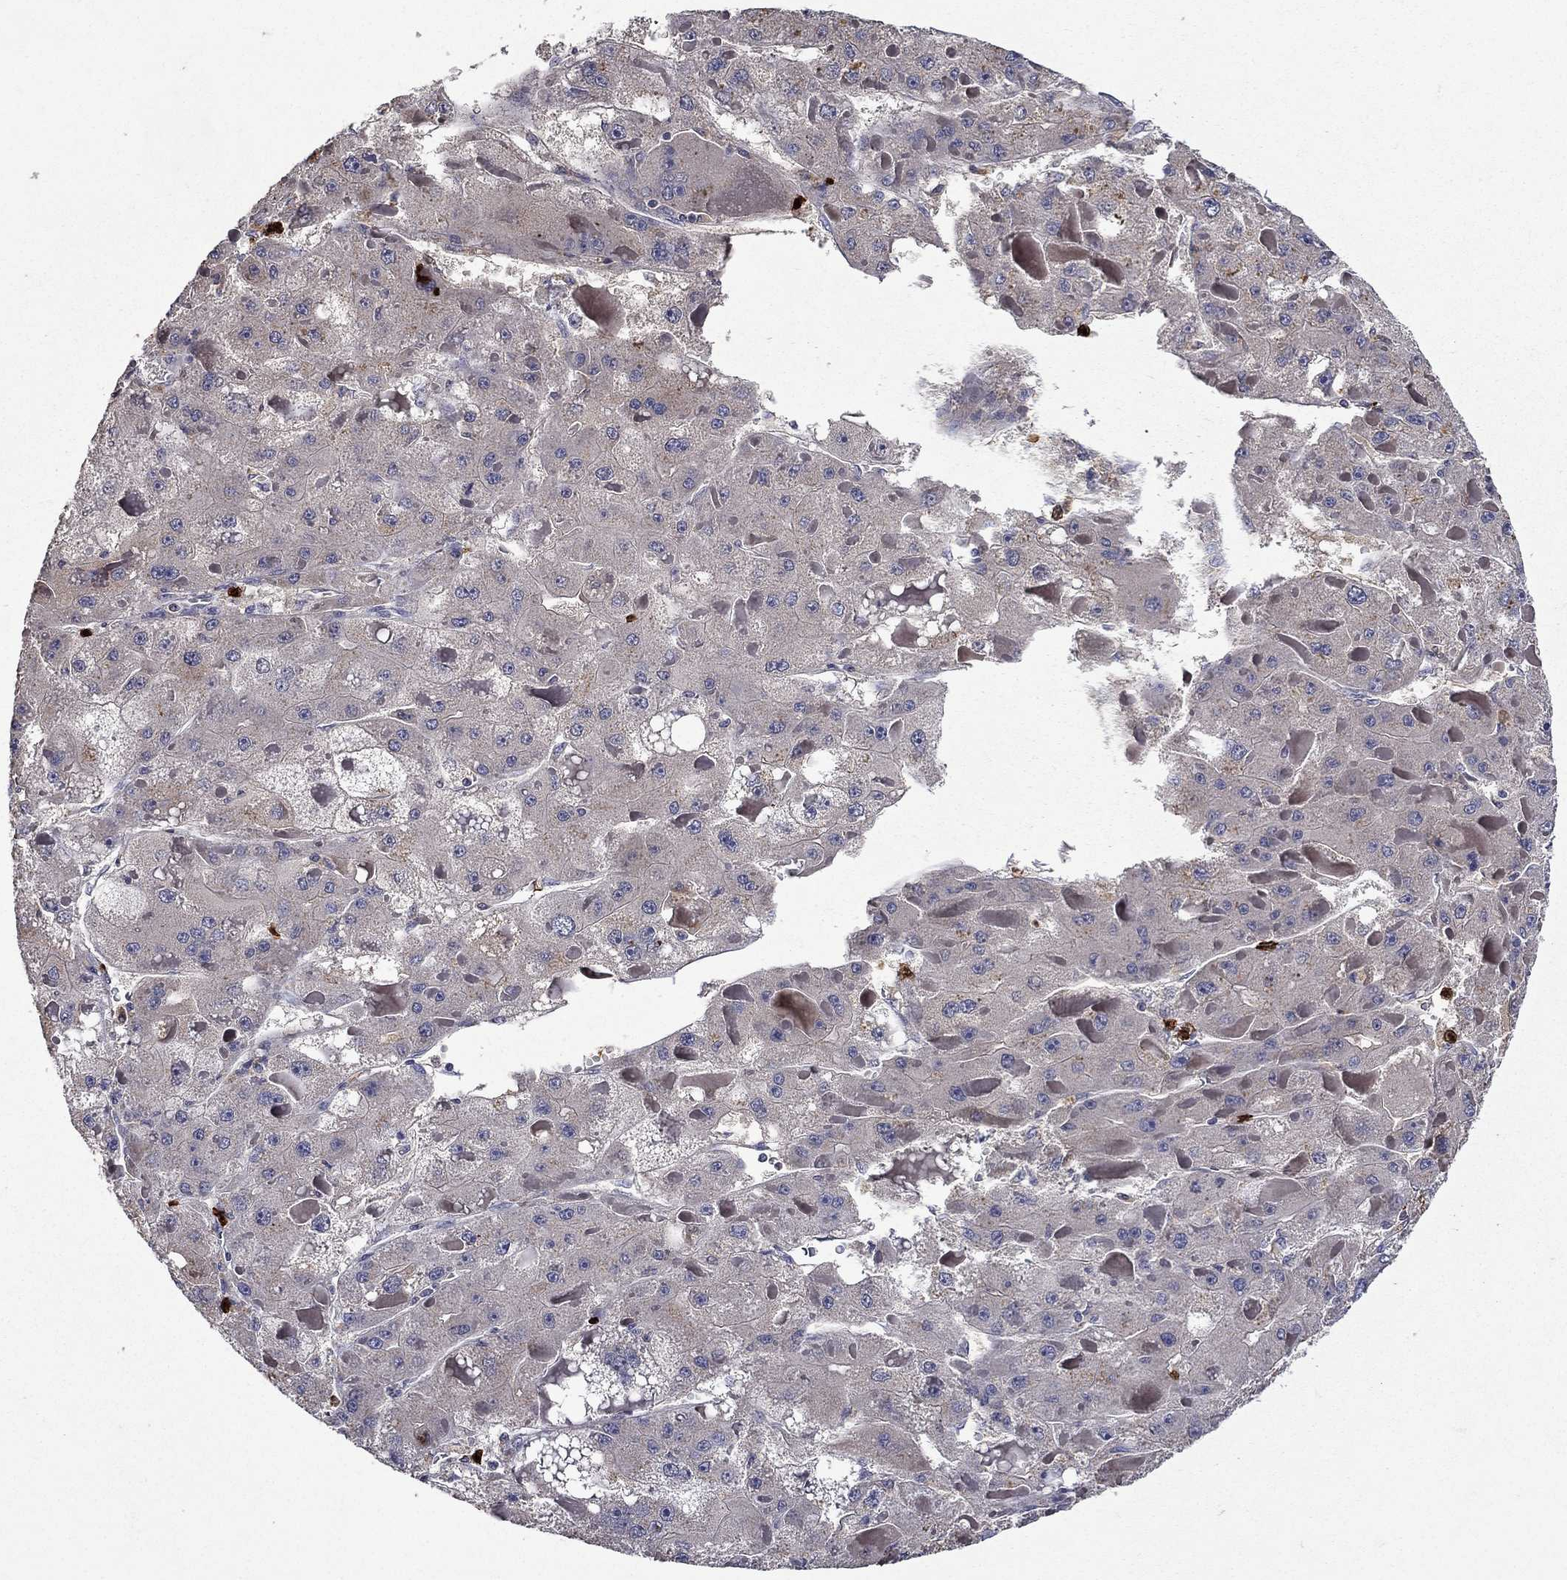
{"staining": {"intensity": "negative", "quantity": "none", "location": "none"}, "tissue": "liver cancer", "cell_type": "Tumor cells", "image_type": "cancer", "snomed": [{"axis": "morphology", "description": "Carcinoma, Hepatocellular, NOS"}, {"axis": "topography", "description": "Liver"}], "caption": "Hepatocellular carcinoma (liver) was stained to show a protein in brown. There is no significant positivity in tumor cells.", "gene": "SATB1", "patient": {"sex": "female", "age": 73}}